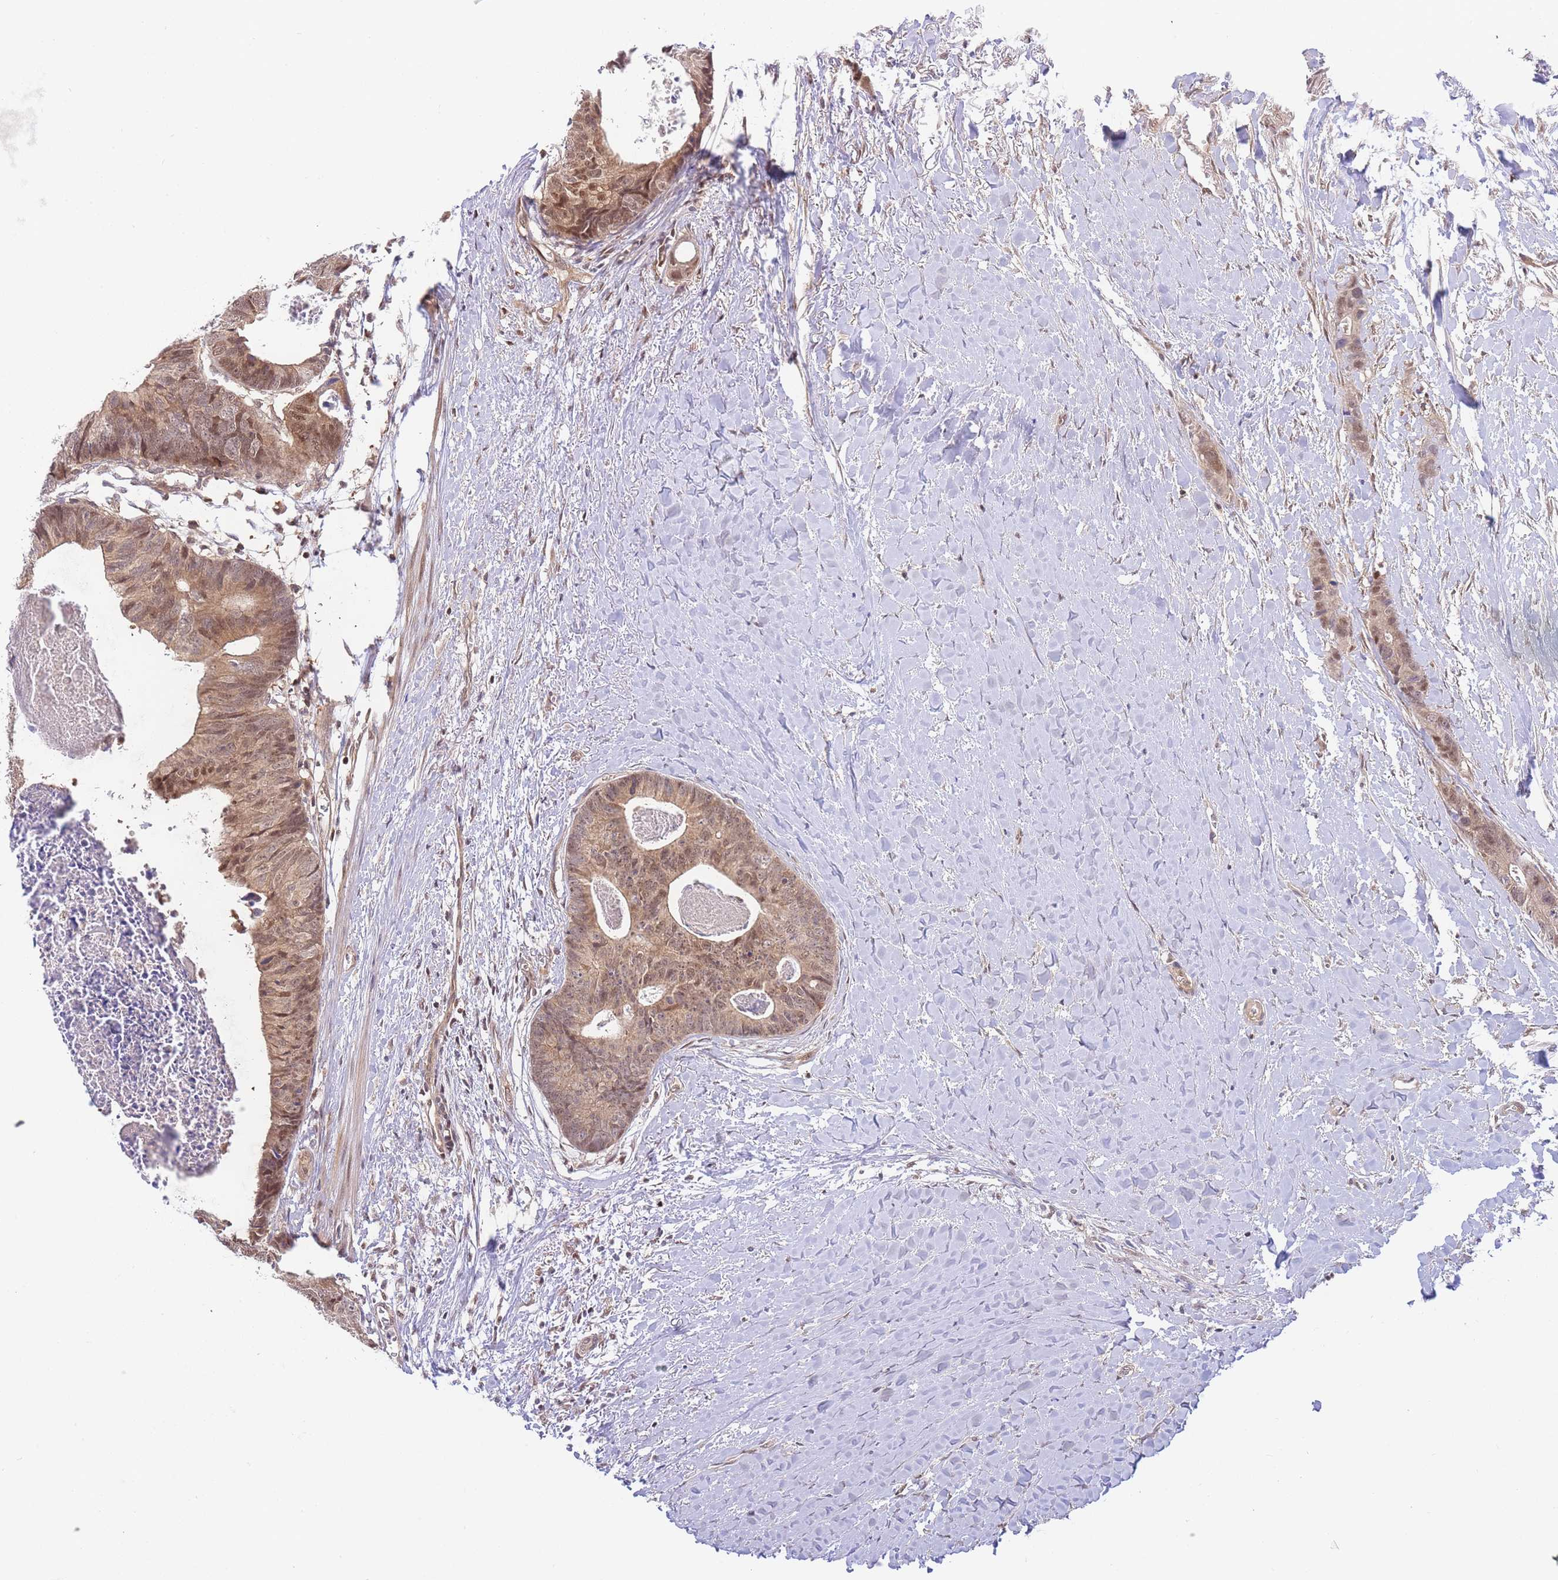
{"staining": {"intensity": "moderate", "quantity": ">75%", "location": "cytoplasmic/membranous,nuclear"}, "tissue": "colorectal cancer", "cell_type": "Tumor cells", "image_type": "cancer", "snomed": [{"axis": "morphology", "description": "Adenocarcinoma, NOS"}, {"axis": "topography", "description": "Colon"}], "caption": "Tumor cells reveal medium levels of moderate cytoplasmic/membranous and nuclear staining in approximately >75% of cells in human adenocarcinoma (colorectal).", "gene": "KIAA1191", "patient": {"sex": "female", "age": 57}}